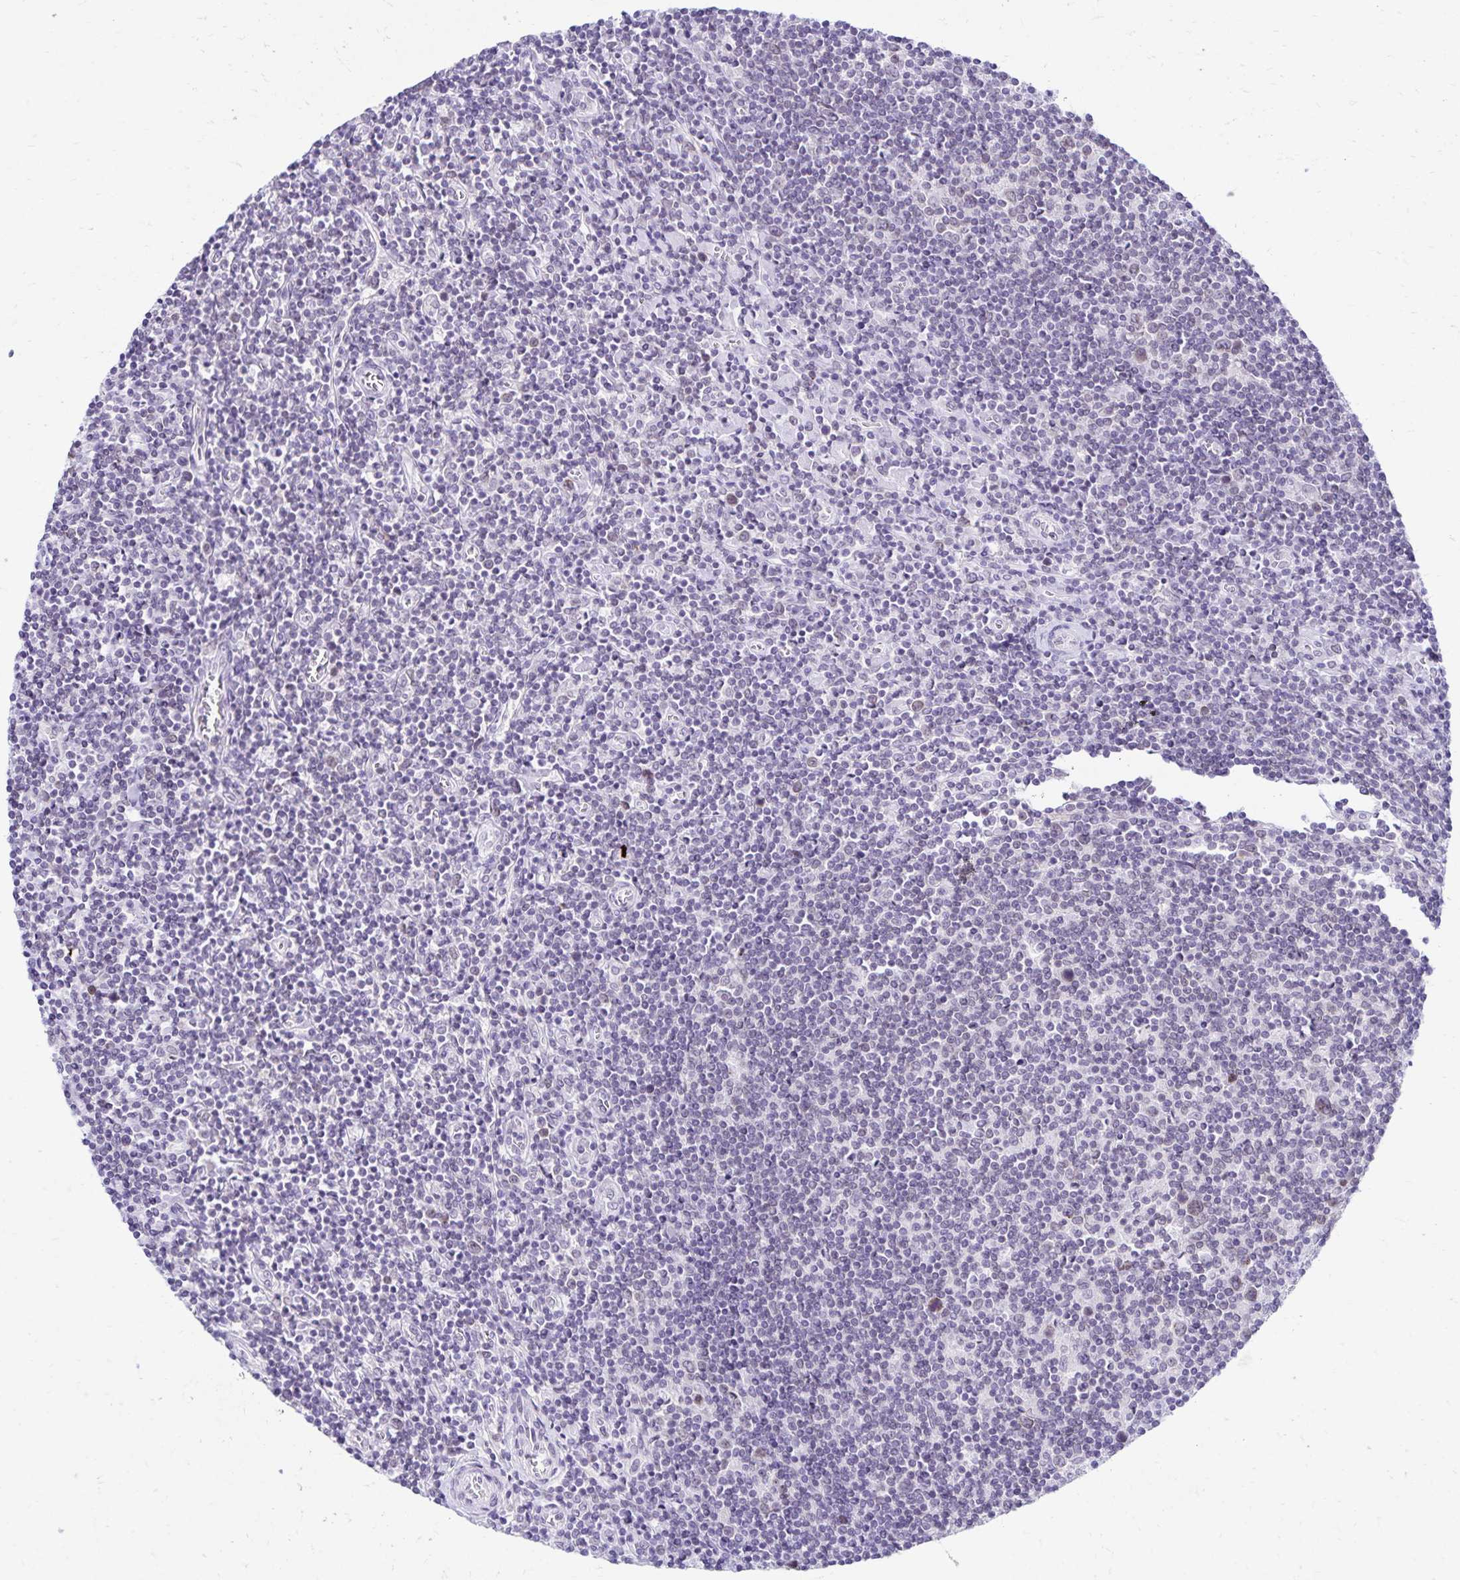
{"staining": {"intensity": "negative", "quantity": "none", "location": "none"}, "tissue": "lymphoma", "cell_type": "Tumor cells", "image_type": "cancer", "snomed": [{"axis": "morphology", "description": "Hodgkin's disease, NOS"}, {"axis": "topography", "description": "Lymph node"}], "caption": "DAB (3,3'-diaminobenzidine) immunohistochemical staining of Hodgkin's disease reveals no significant positivity in tumor cells.", "gene": "FAM166C", "patient": {"sex": "male", "age": 40}}